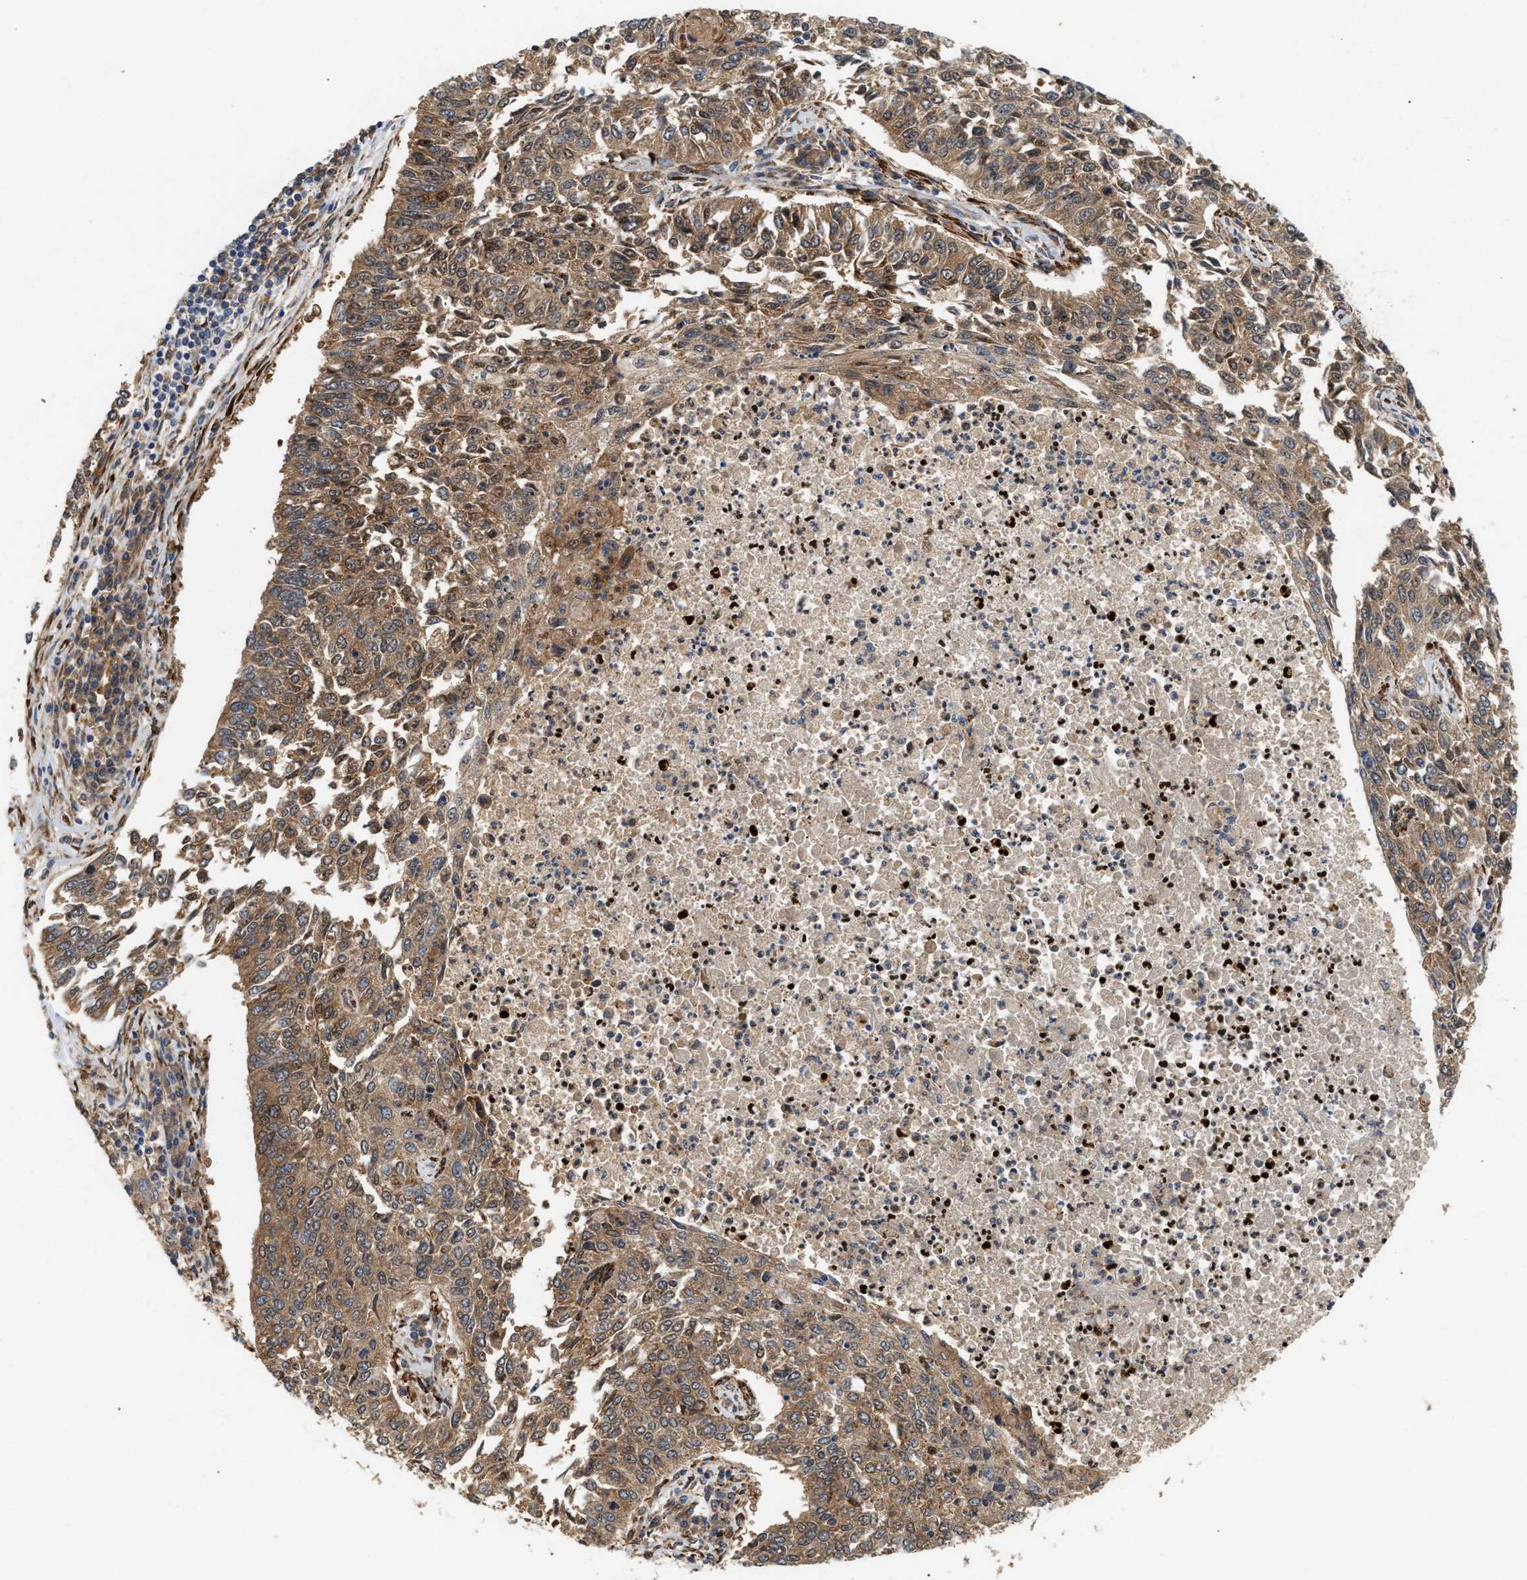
{"staining": {"intensity": "moderate", "quantity": ">75%", "location": "cytoplasmic/membranous"}, "tissue": "lung cancer", "cell_type": "Tumor cells", "image_type": "cancer", "snomed": [{"axis": "morphology", "description": "Normal tissue, NOS"}, {"axis": "morphology", "description": "Squamous cell carcinoma, NOS"}, {"axis": "topography", "description": "Cartilage tissue"}, {"axis": "topography", "description": "Bronchus"}, {"axis": "topography", "description": "Lung"}], "caption": "About >75% of tumor cells in human lung squamous cell carcinoma exhibit moderate cytoplasmic/membranous protein expression as visualized by brown immunohistochemical staining.", "gene": "PLCD1", "patient": {"sex": "female", "age": 49}}